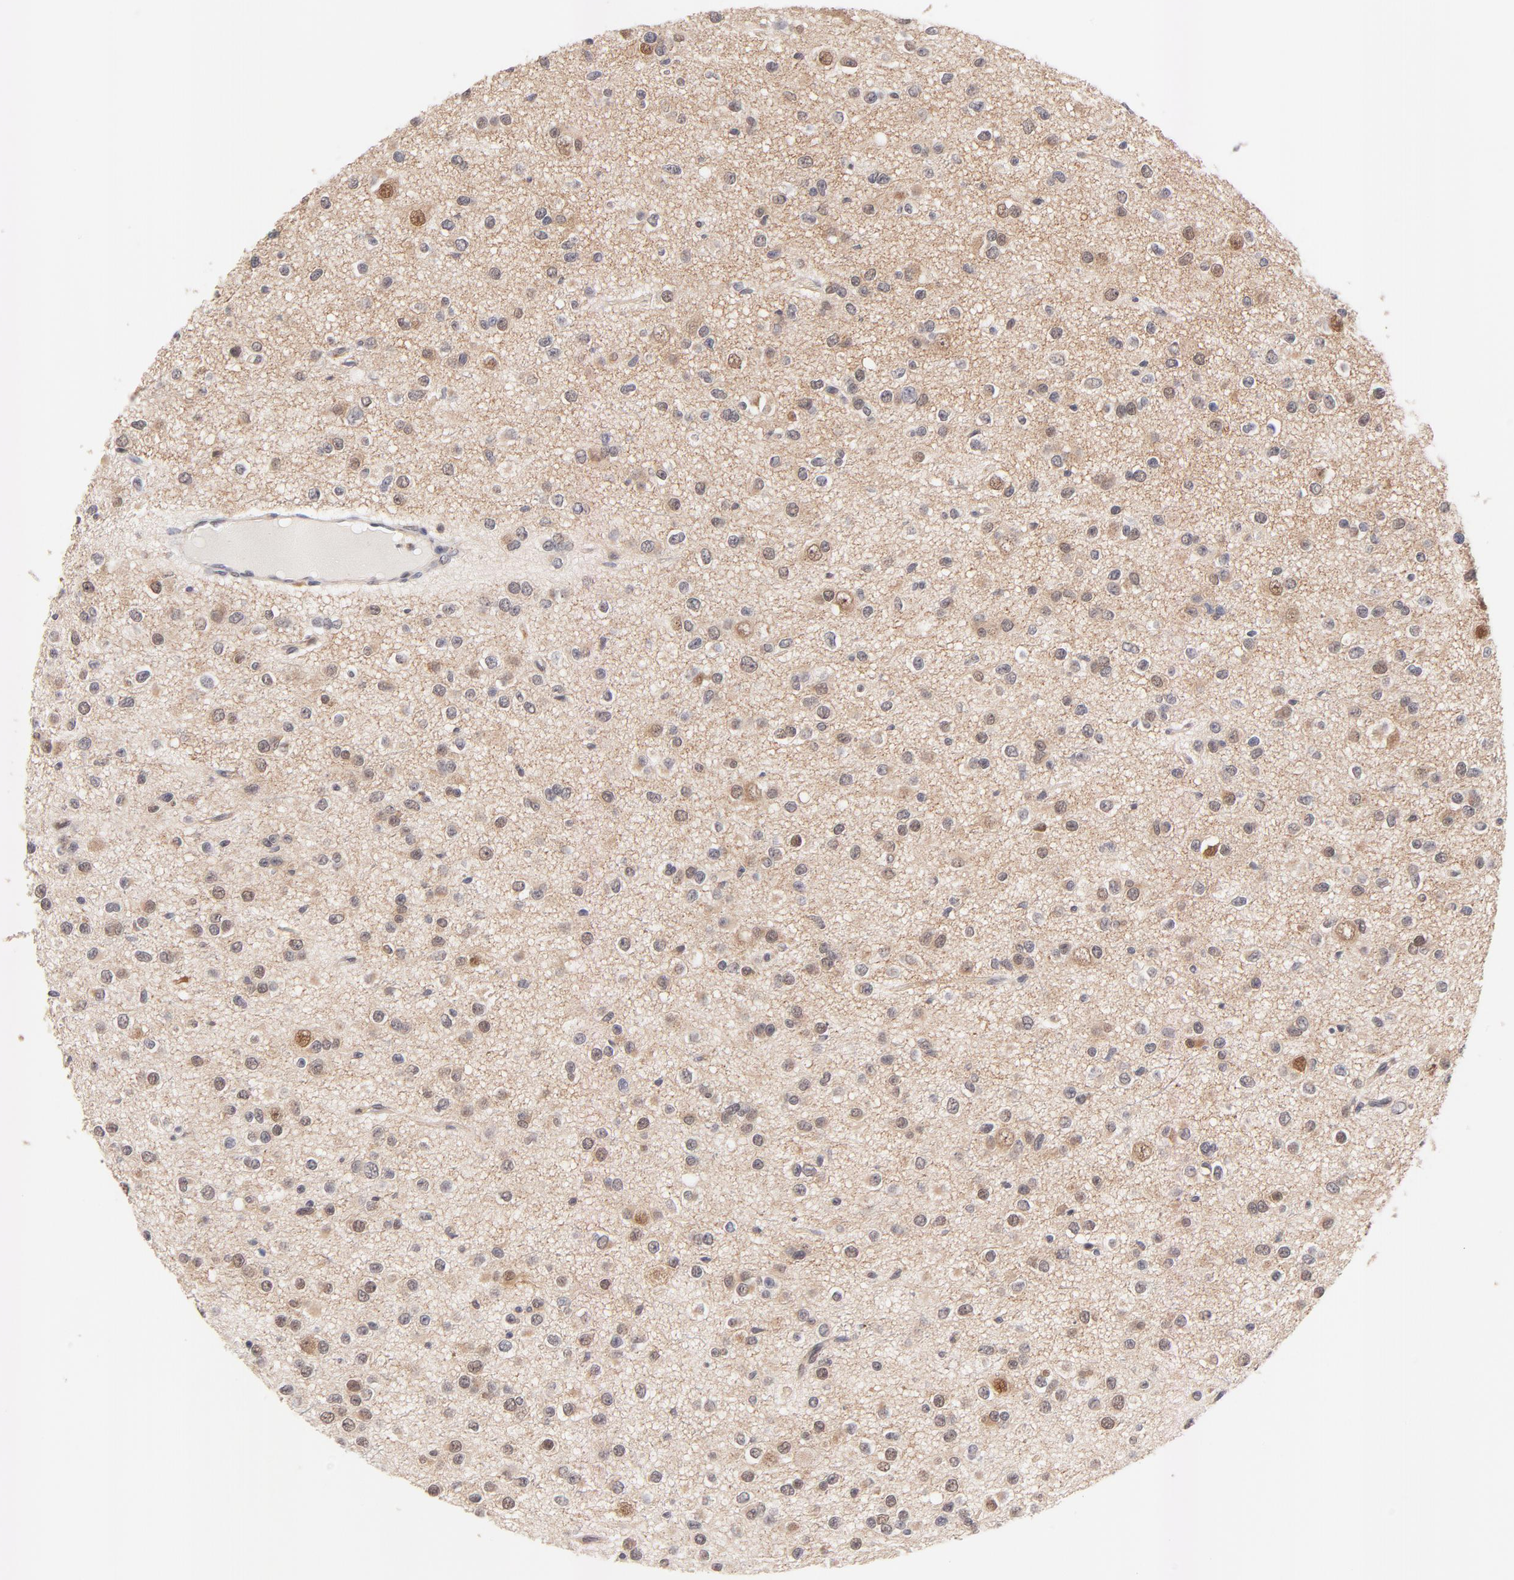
{"staining": {"intensity": "moderate", "quantity": ">75%", "location": "cytoplasmic/membranous,nuclear"}, "tissue": "glioma", "cell_type": "Tumor cells", "image_type": "cancer", "snomed": [{"axis": "morphology", "description": "Glioma, malignant, Low grade"}, {"axis": "topography", "description": "Brain"}], "caption": "An IHC image of tumor tissue is shown. Protein staining in brown highlights moderate cytoplasmic/membranous and nuclear positivity in low-grade glioma (malignant) within tumor cells.", "gene": "TXNL1", "patient": {"sex": "male", "age": 42}}